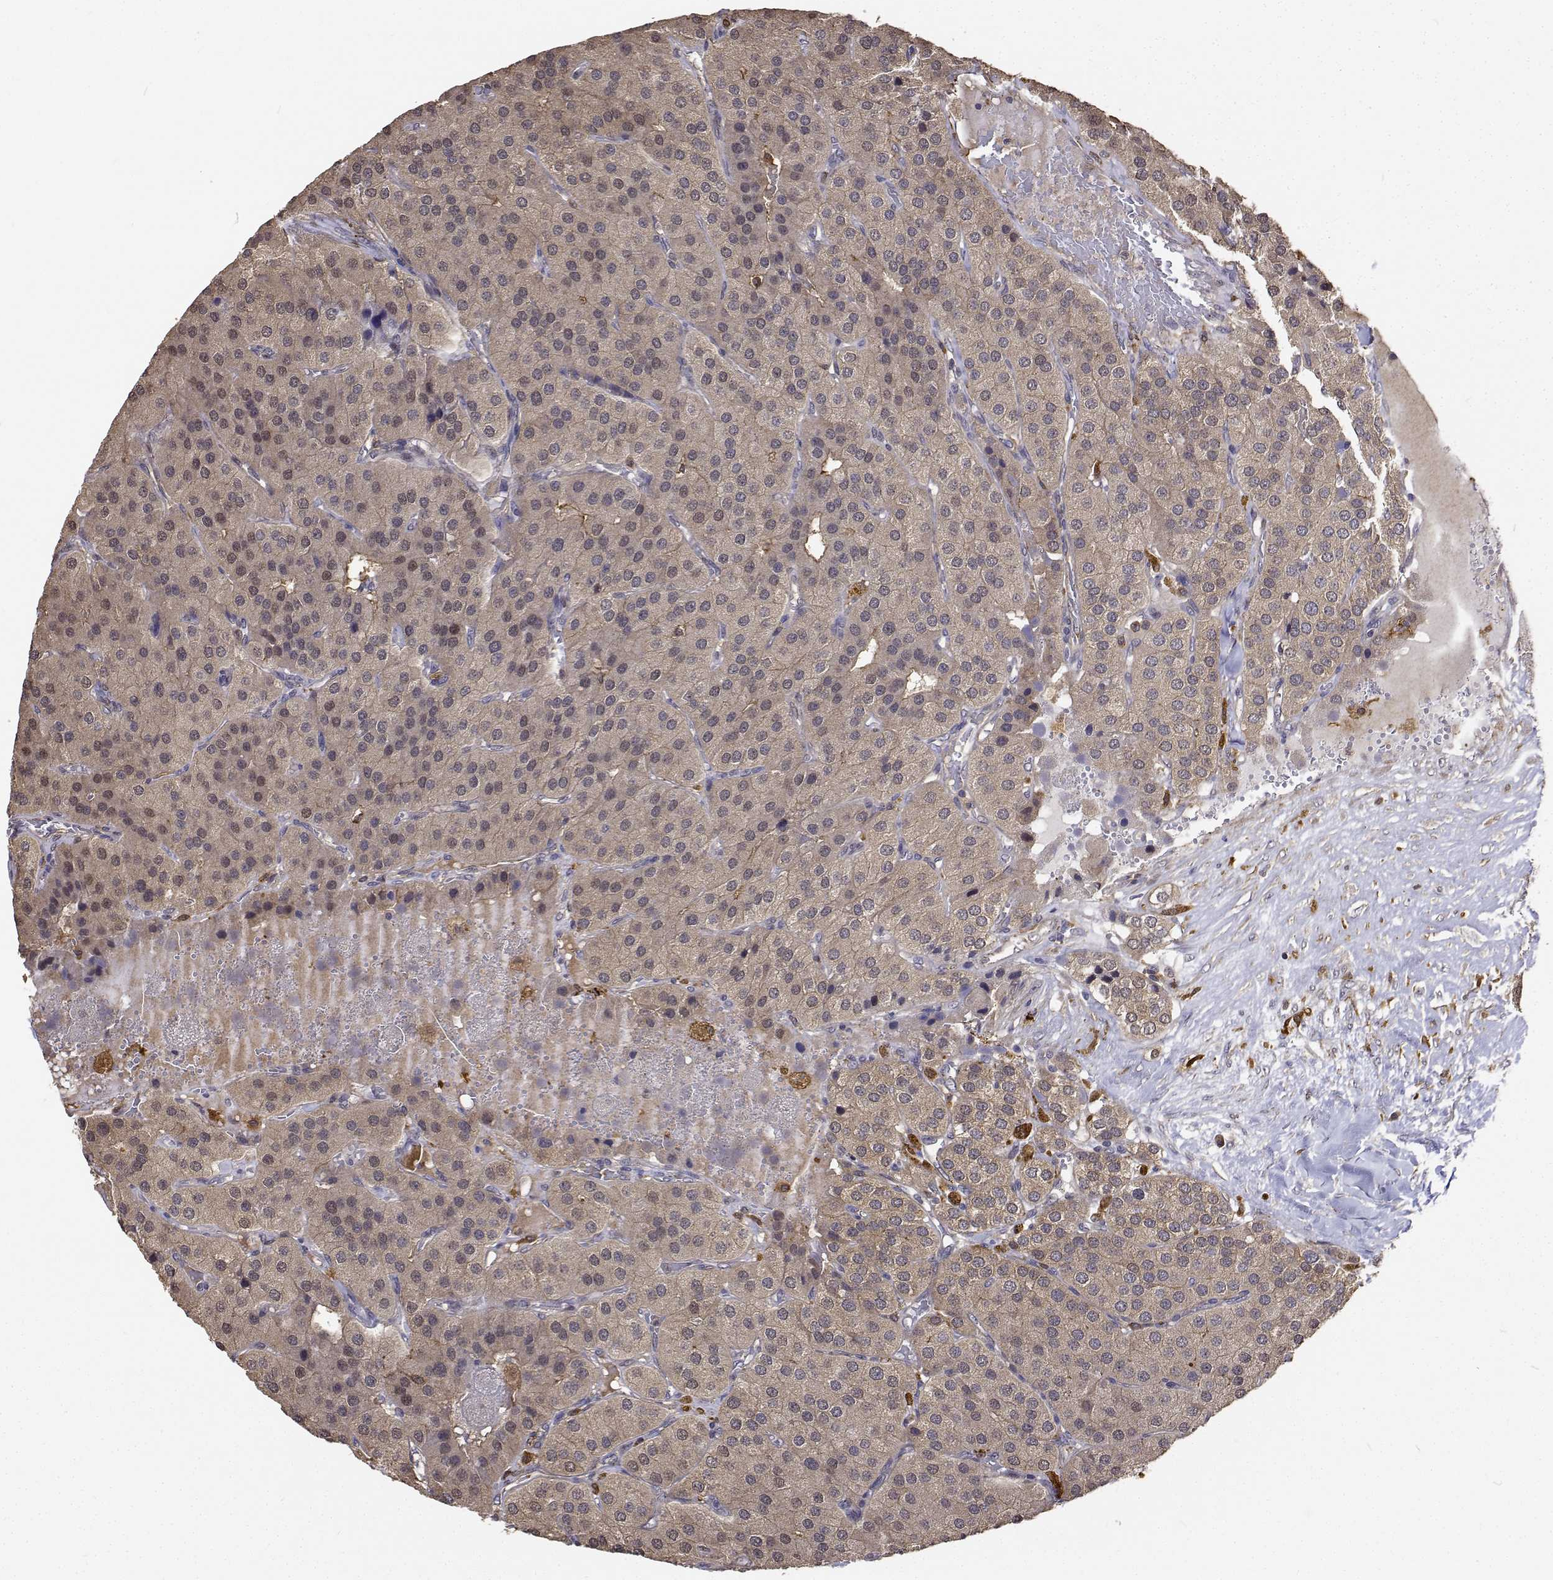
{"staining": {"intensity": "weak", "quantity": ">75%", "location": "cytoplasmic/membranous"}, "tissue": "parathyroid gland", "cell_type": "Glandular cells", "image_type": "normal", "snomed": [{"axis": "morphology", "description": "Normal tissue, NOS"}, {"axis": "morphology", "description": "Adenoma, NOS"}, {"axis": "topography", "description": "Parathyroid gland"}], "caption": "Weak cytoplasmic/membranous expression is appreciated in about >75% of glandular cells in unremarkable parathyroid gland. Nuclei are stained in blue.", "gene": "PCID2", "patient": {"sex": "female", "age": 86}}